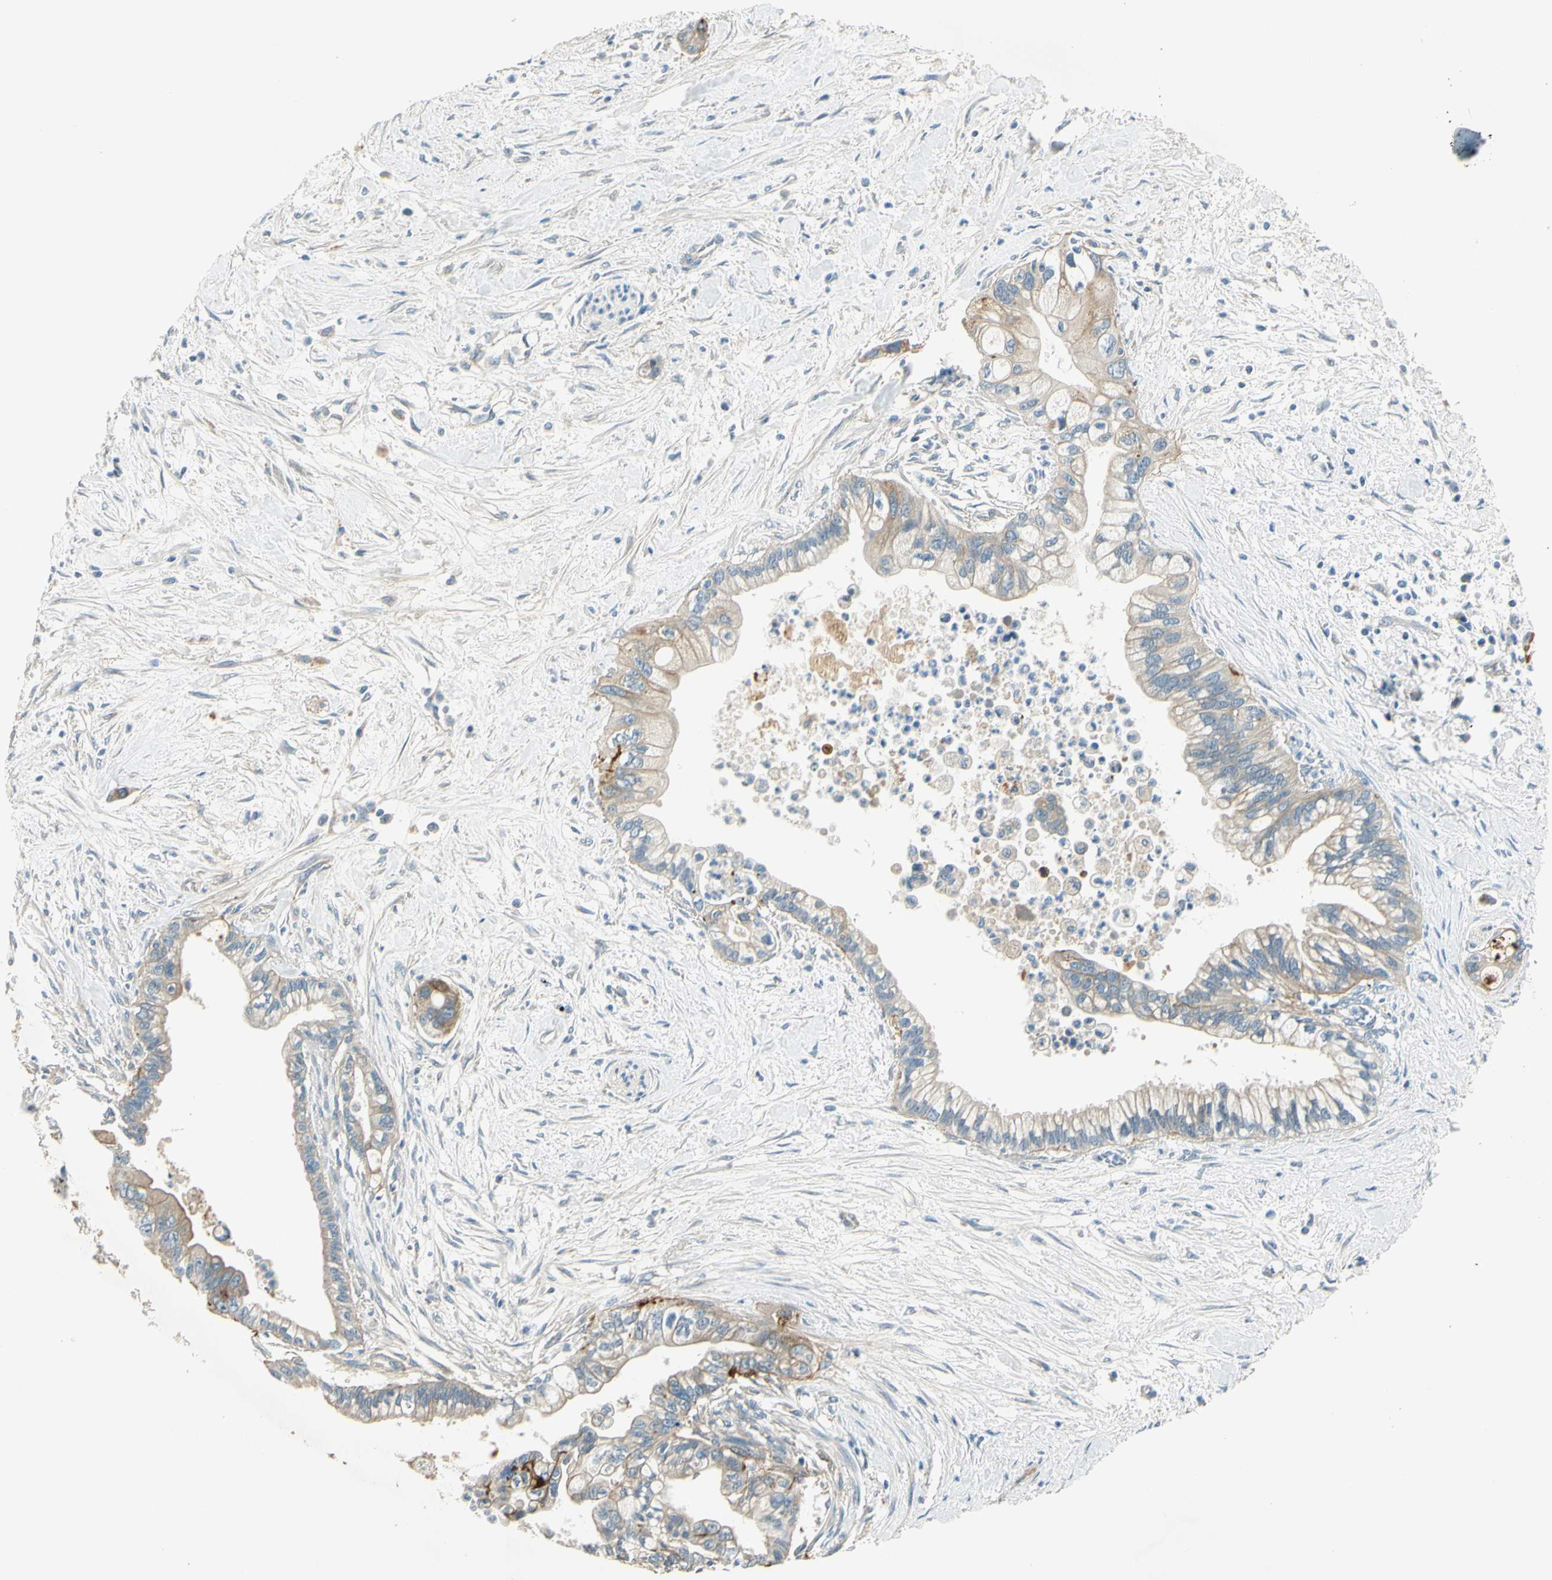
{"staining": {"intensity": "moderate", "quantity": "<25%", "location": "cytoplasmic/membranous"}, "tissue": "pancreatic cancer", "cell_type": "Tumor cells", "image_type": "cancer", "snomed": [{"axis": "morphology", "description": "Adenocarcinoma, NOS"}, {"axis": "topography", "description": "Pancreas"}], "caption": "About <25% of tumor cells in human pancreatic adenocarcinoma display moderate cytoplasmic/membranous protein expression as visualized by brown immunohistochemical staining.", "gene": "LAMA3", "patient": {"sex": "male", "age": 70}}